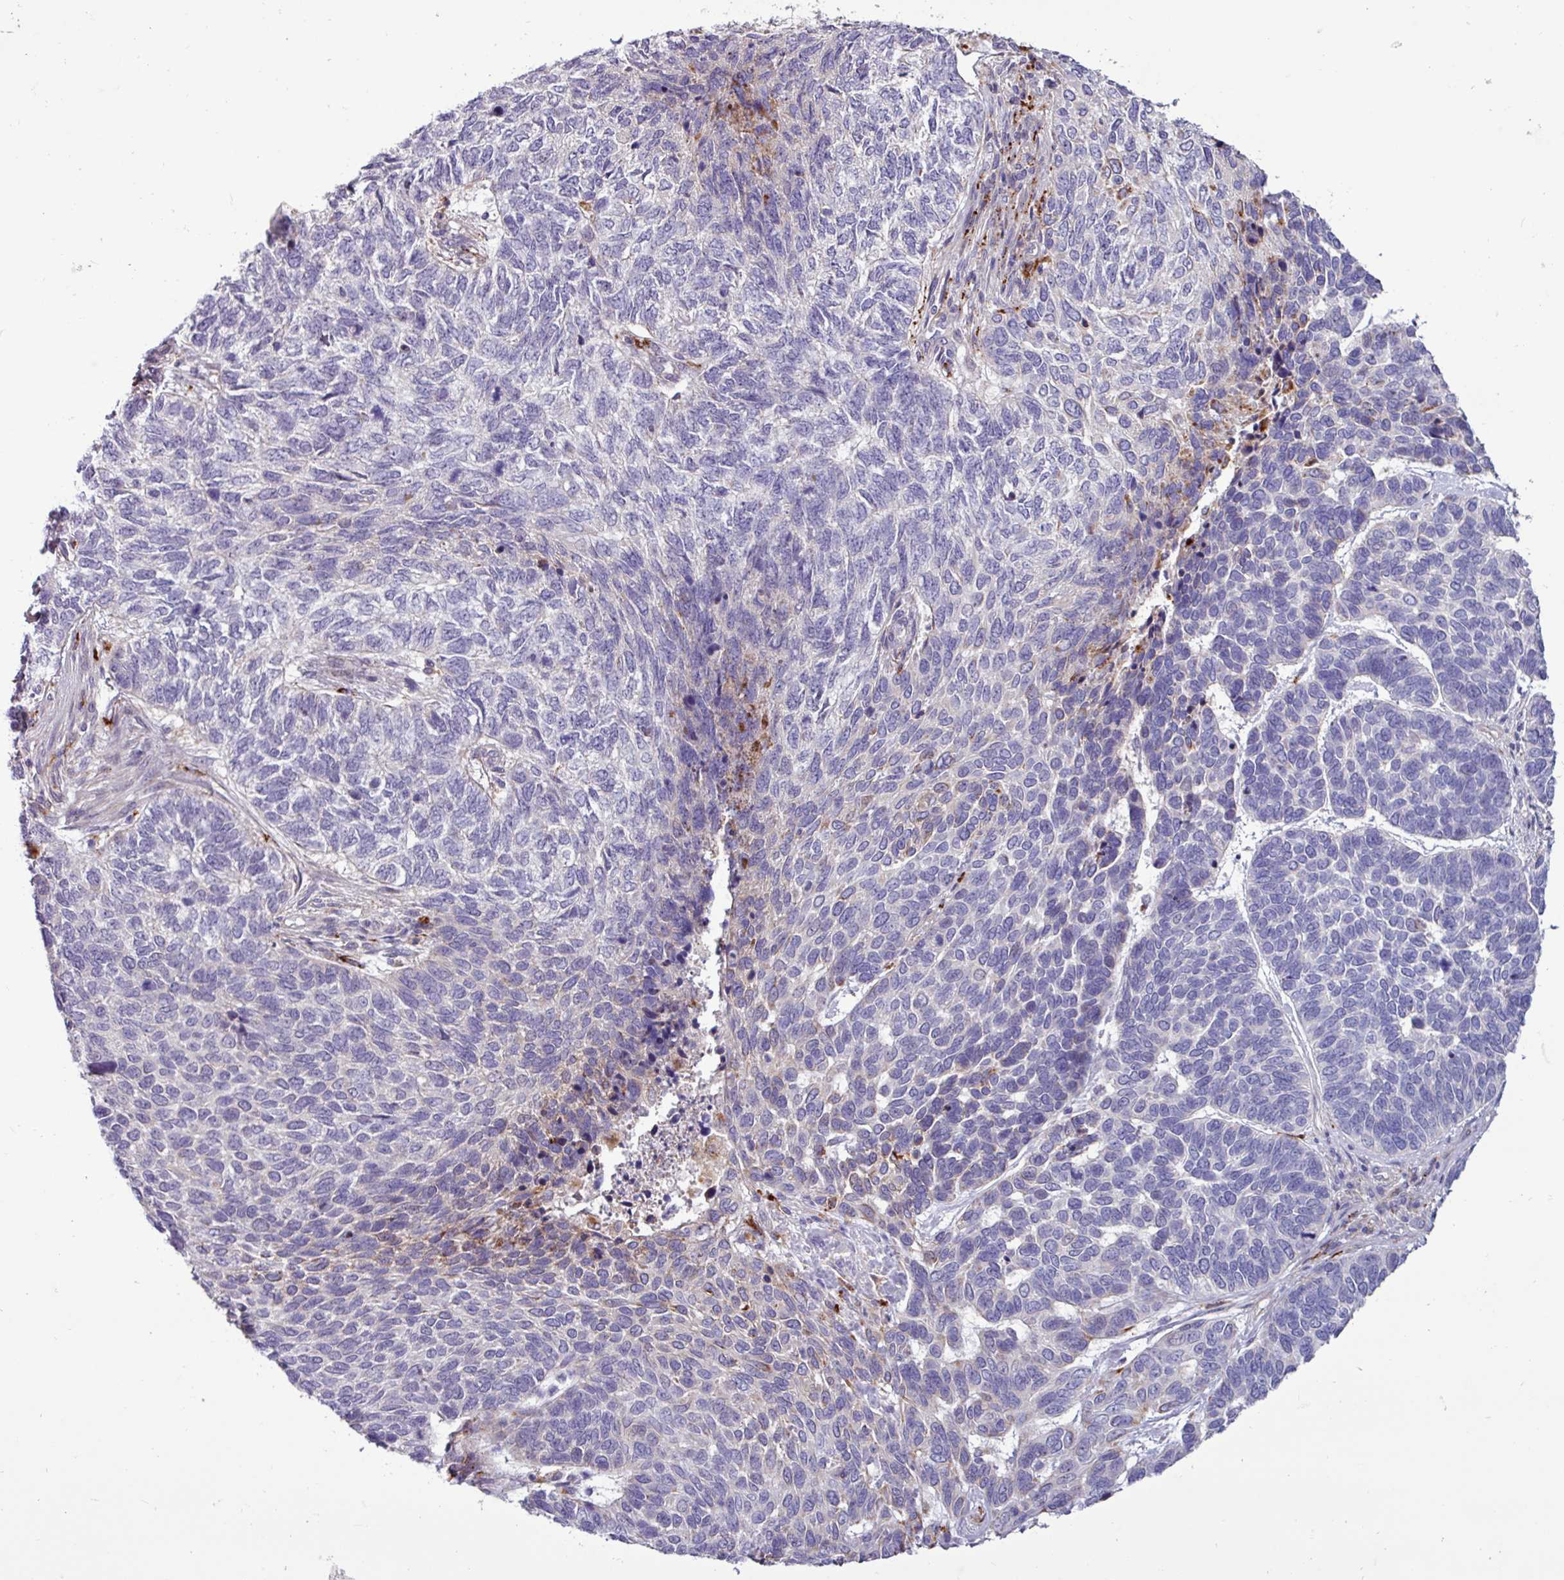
{"staining": {"intensity": "moderate", "quantity": "<25%", "location": "cytoplasmic/membranous"}, "tissue": "skin cancer", "cell_type": "Tumor cells", "image_type": "cancer", "snomed": [{"axis": "morphology", "description": "Basal cell carcinoma"}, {"axis": "topography", "description": "Skin"}], "caption": "Immunohistochemical staining of basal cell carcinoma (skin) demonstrates low levels of moderate cytoplasmic/membranous expression in approximately <25% of tumor cells.", "gene": "AMIGO2", "patient": {"sex": "female", "age": 65}}